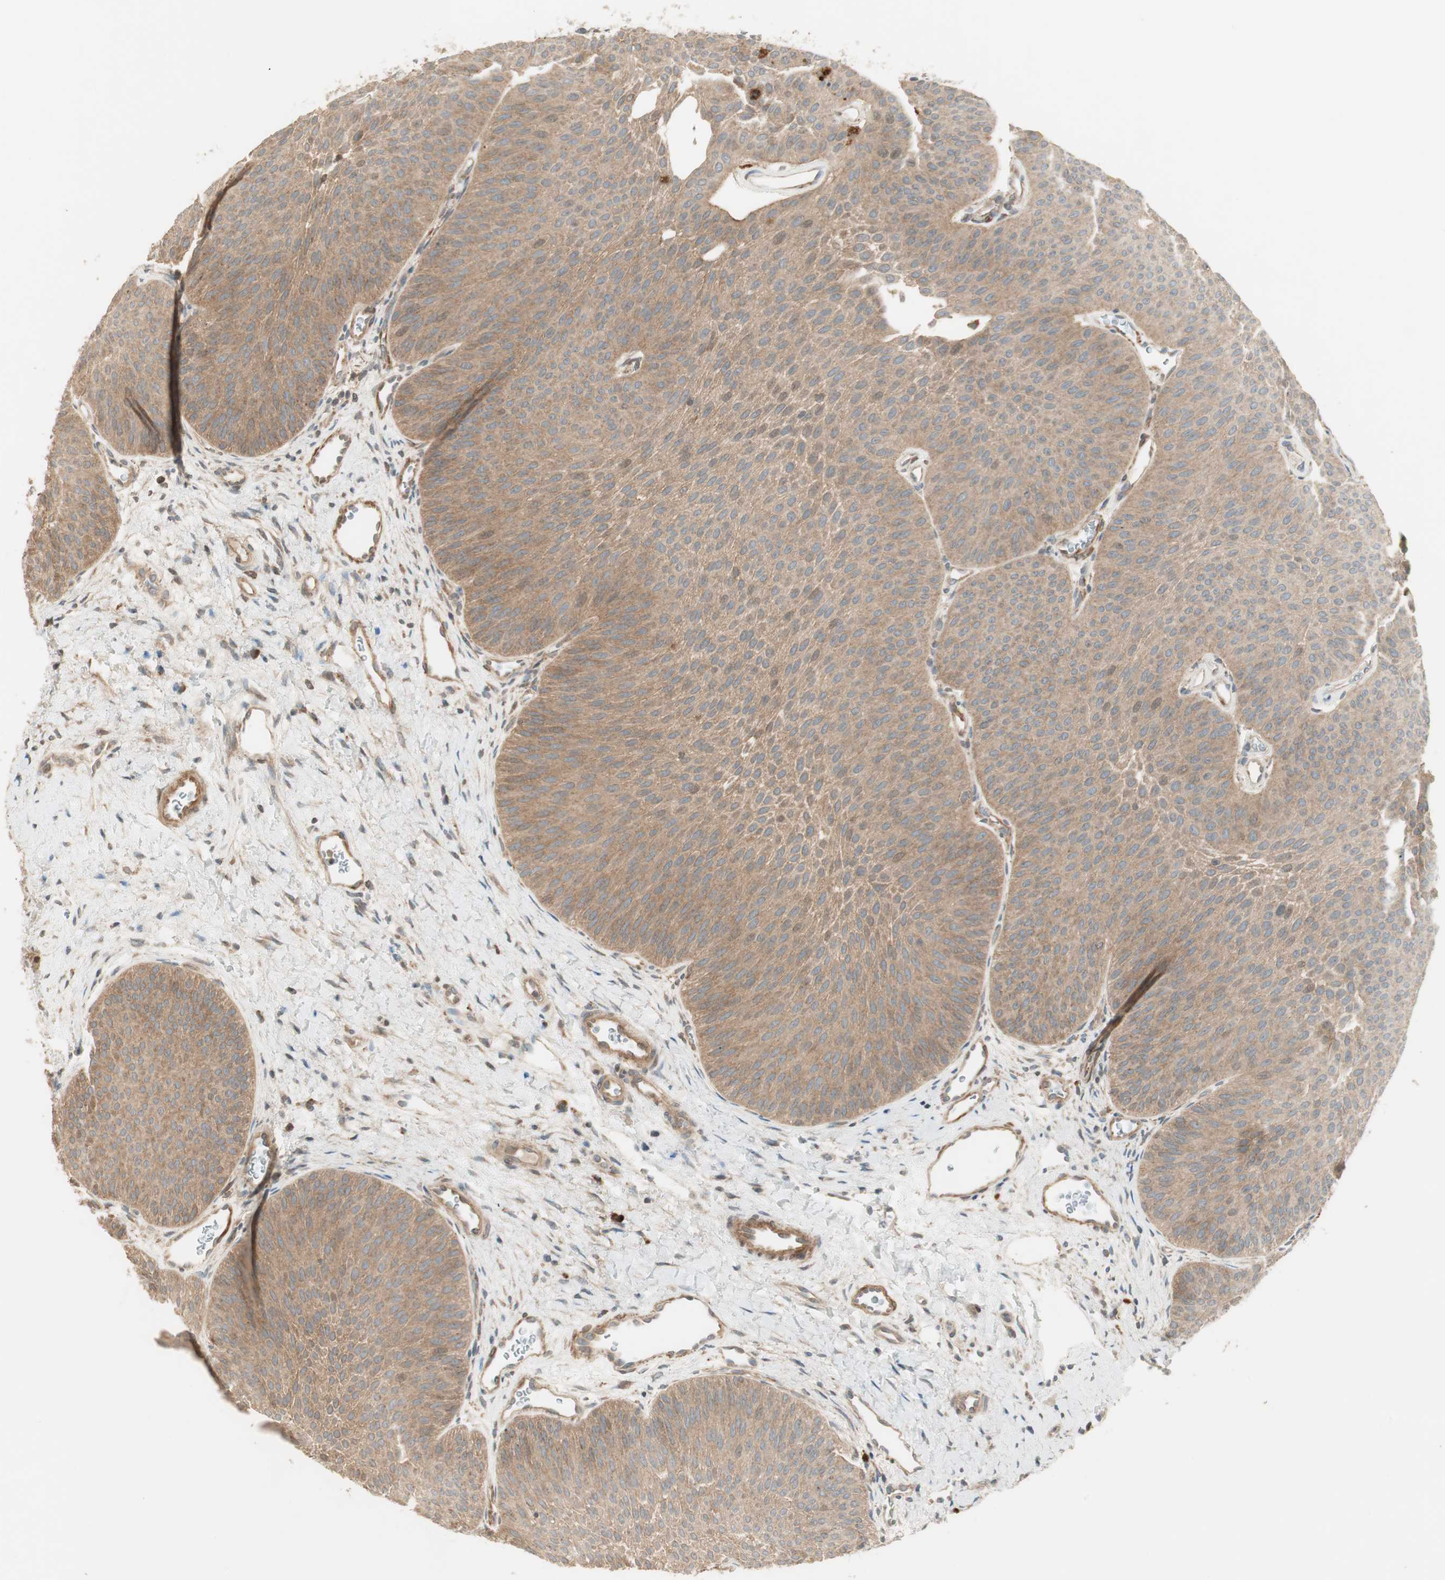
{"staining": {"intensity": "weak", "quantity": ">75%", "location": "cytoplasmic/membranous"}, "tissue": "urothelial cancer", "cell_type": "Tumor cells", "image_type": "cancer", "snomed": [{"axis": "morphology", "description": "Urothelial carcinoma, Low grade"}, {"axis": "topography", "description": "Urinary bladder"}], "caption": "Weak cytoplasmic/membranous positivity is seen in about >75% of tumor cells in urothelial carcinoma (low-grade).", "gene": "SFRP1", "patient": {"sex": "female", "age": 60}}